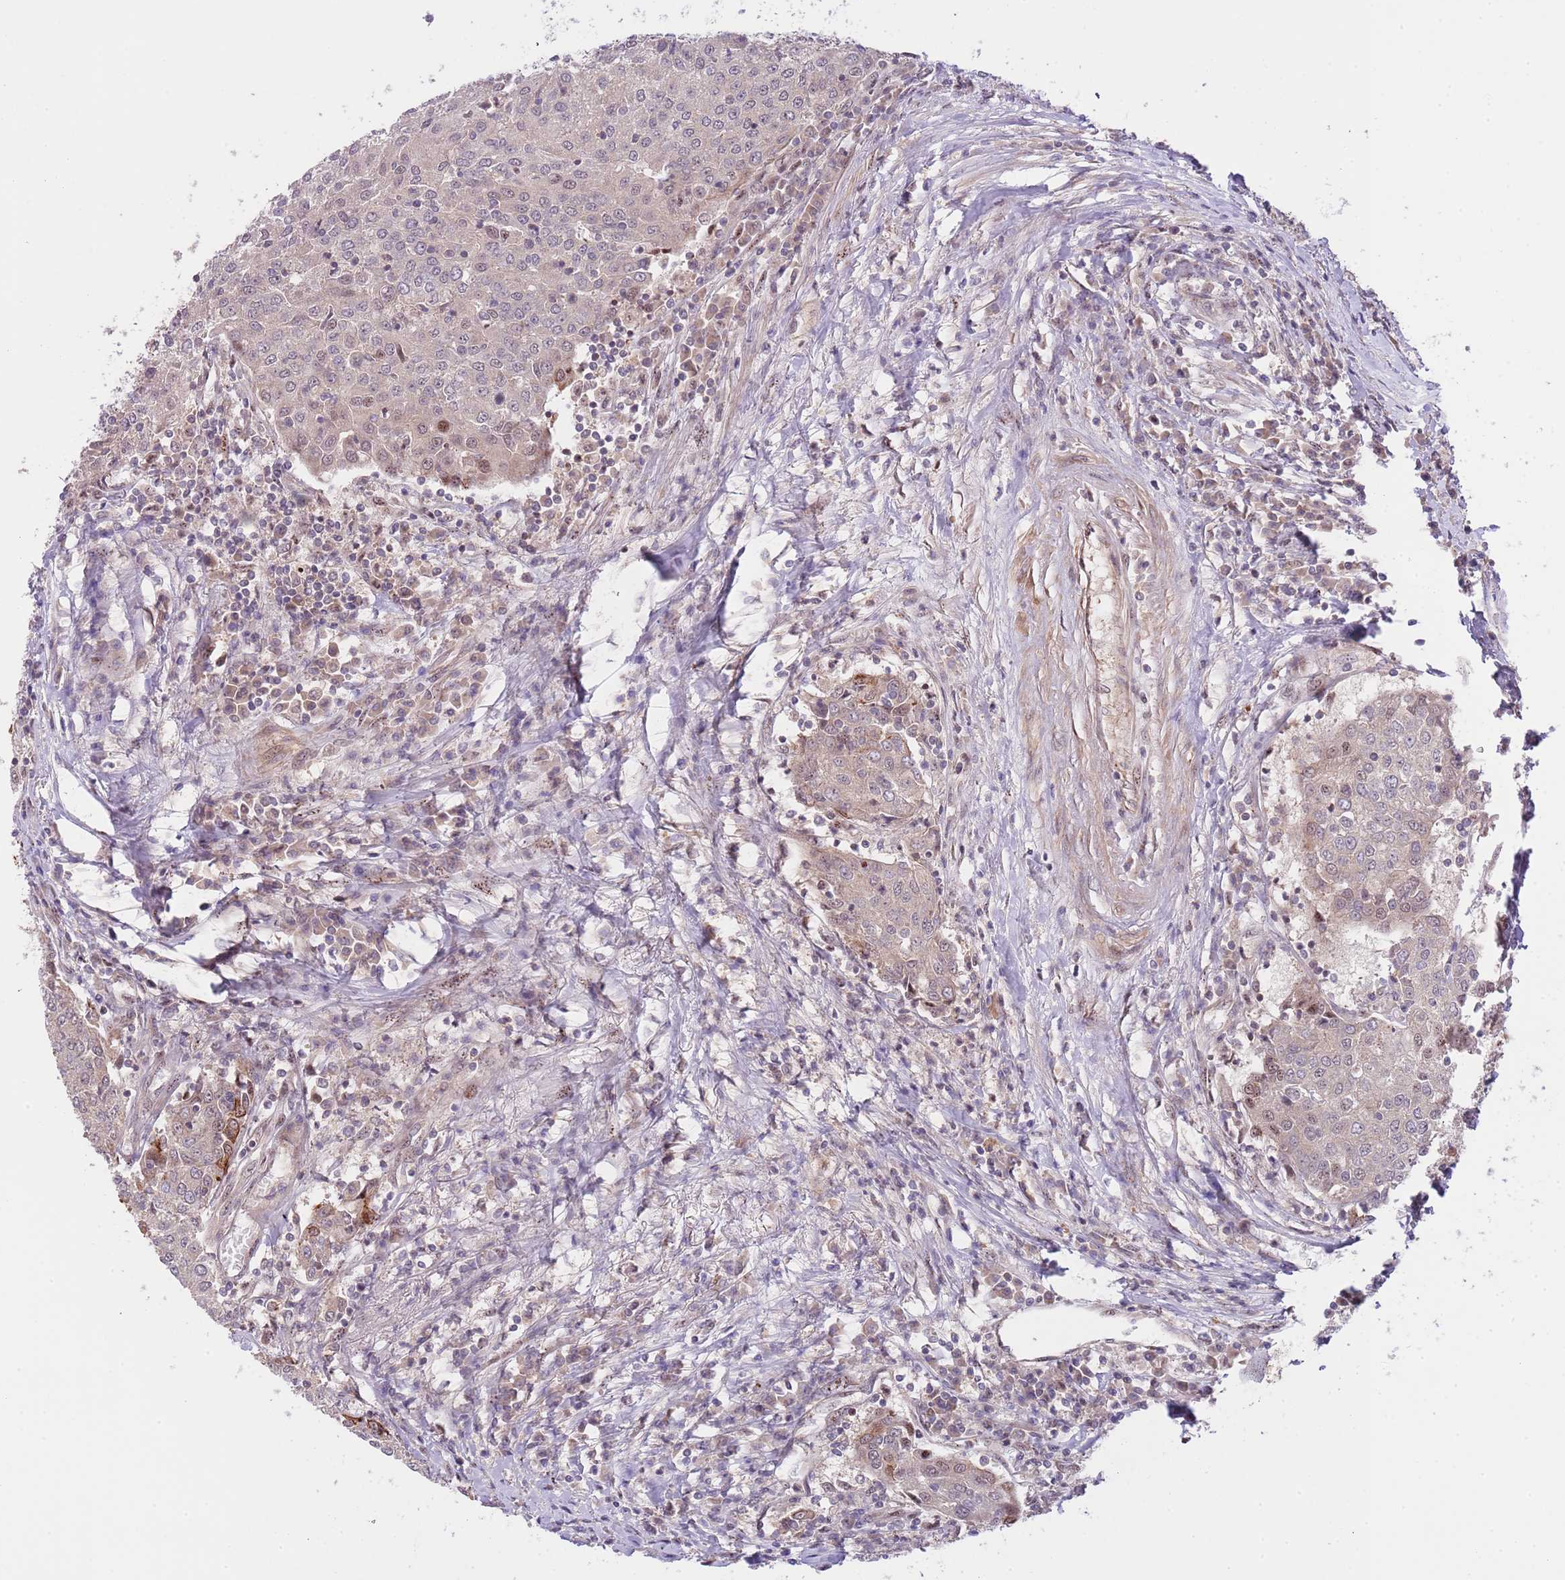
{"staining": {"intensity": "negative", "quantity": "none", "location": "none"}, "tissue": "urothelial cancer", "cell_type": "Tumor cells", "image_type": "cancer", "snomed": [{"axis": "morphology", "description": "Urothelial carcinoma, High grade"}, {"axis": "topography", "description": "Urinary bladder"}], "caption": "Immunohistochemical staining of human urothelial cancer displays no significant staining in tumor cells.", "gene": "PRR16", "patient": {"sex": "female", "age": 85}}